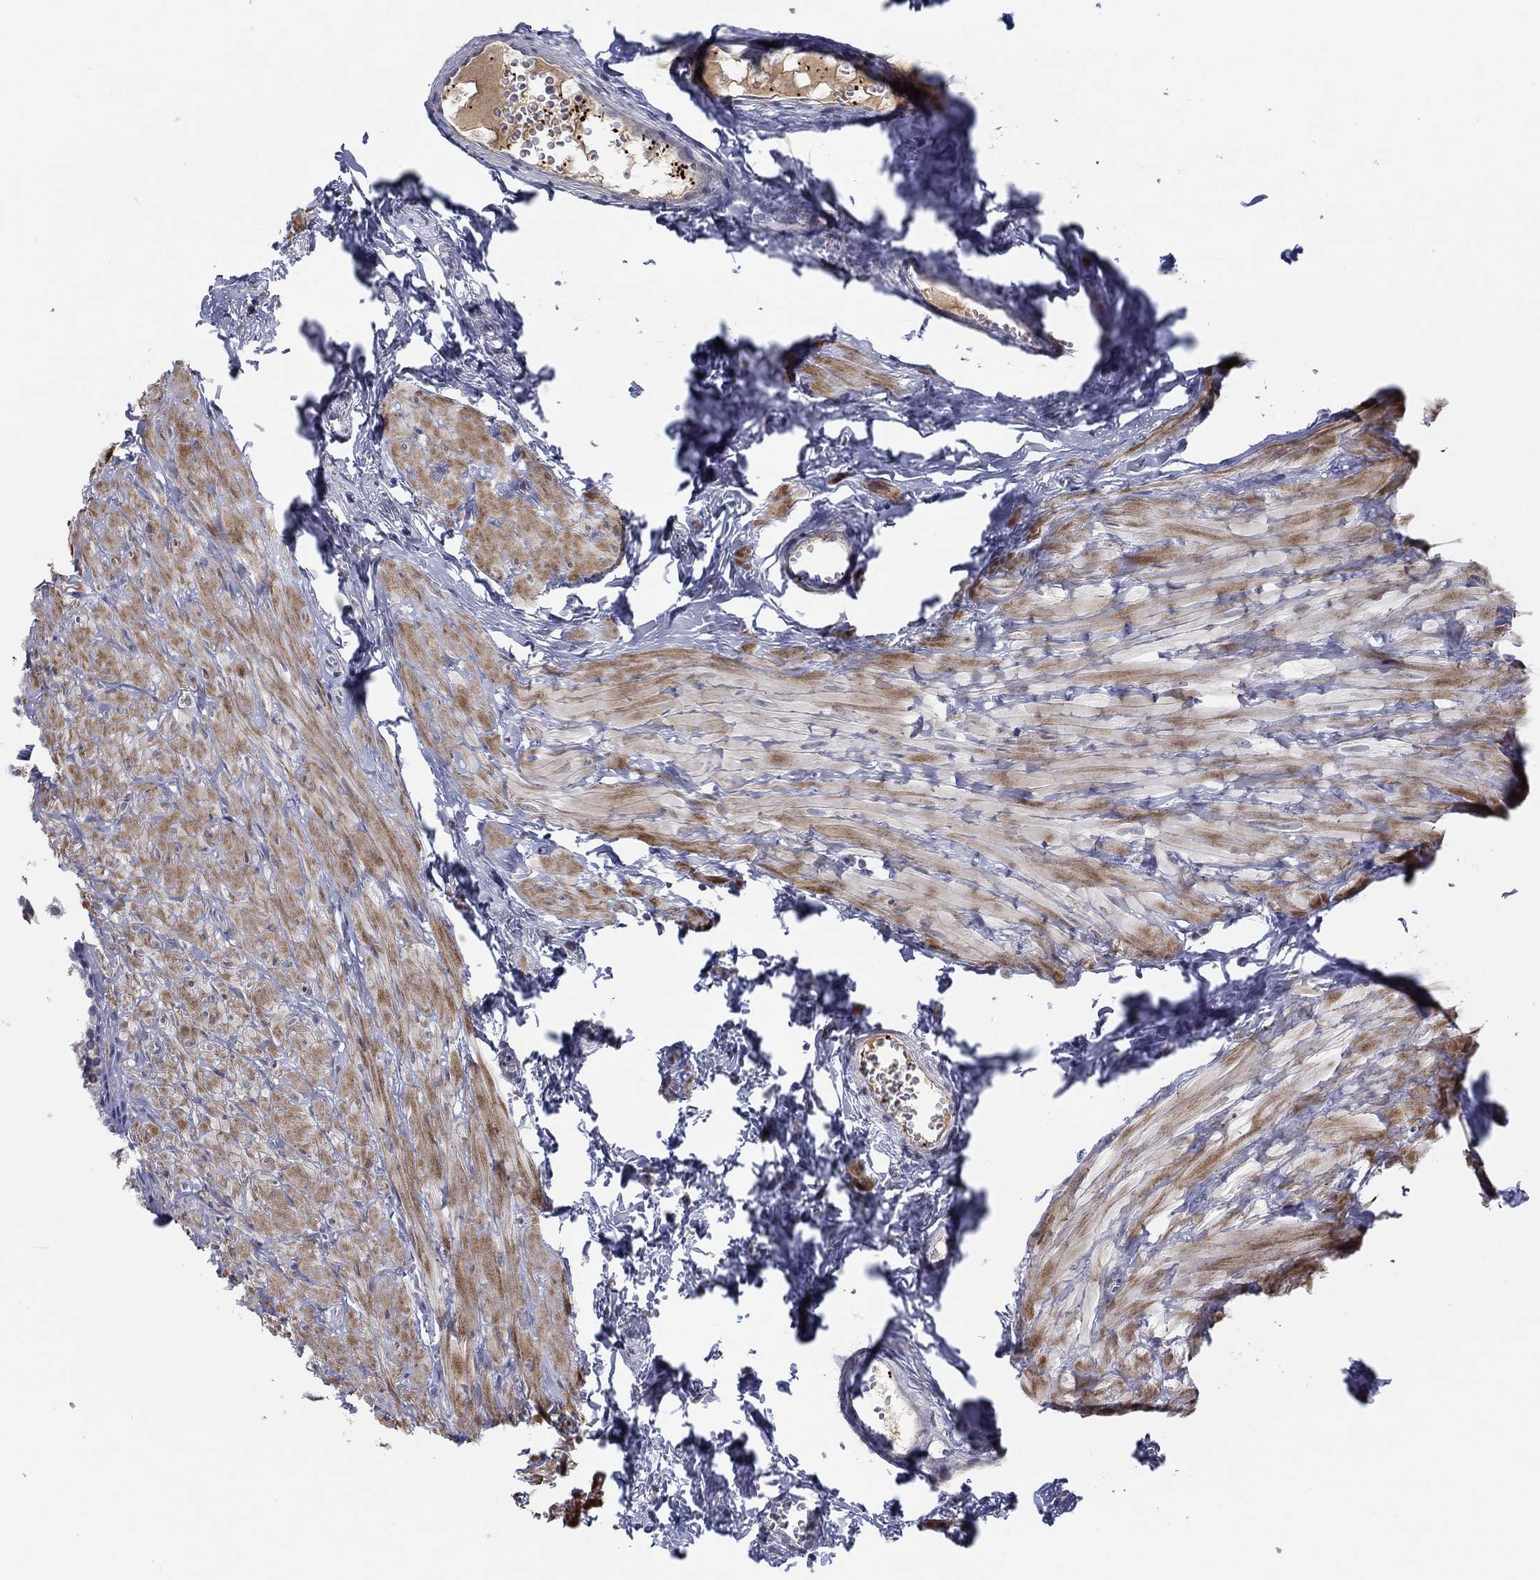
{"staining": {"intensity": "moderate", "quantity": "<25%", "location": "nuclear"}, "tissue": "epididymis", "cell_type": "Glandular cells", "image_type": "normal", "snomed": [{"axis": "morphology", "description": "Normal tissue, NOS"}, {"axis": "topography", "description": "Epididymis"}], "caption": "Epididymis was stained to show a protein in brown. There is low levels of moderate nuclear expression in about <25% of glandular cells. The protein of interest is stained brown, and the nuclei are stained in blue (DAB IHC with brightfield microscopy, high magnification).", "gene": "ALOX12", "patient": {"sex": "male", "age": 32}}